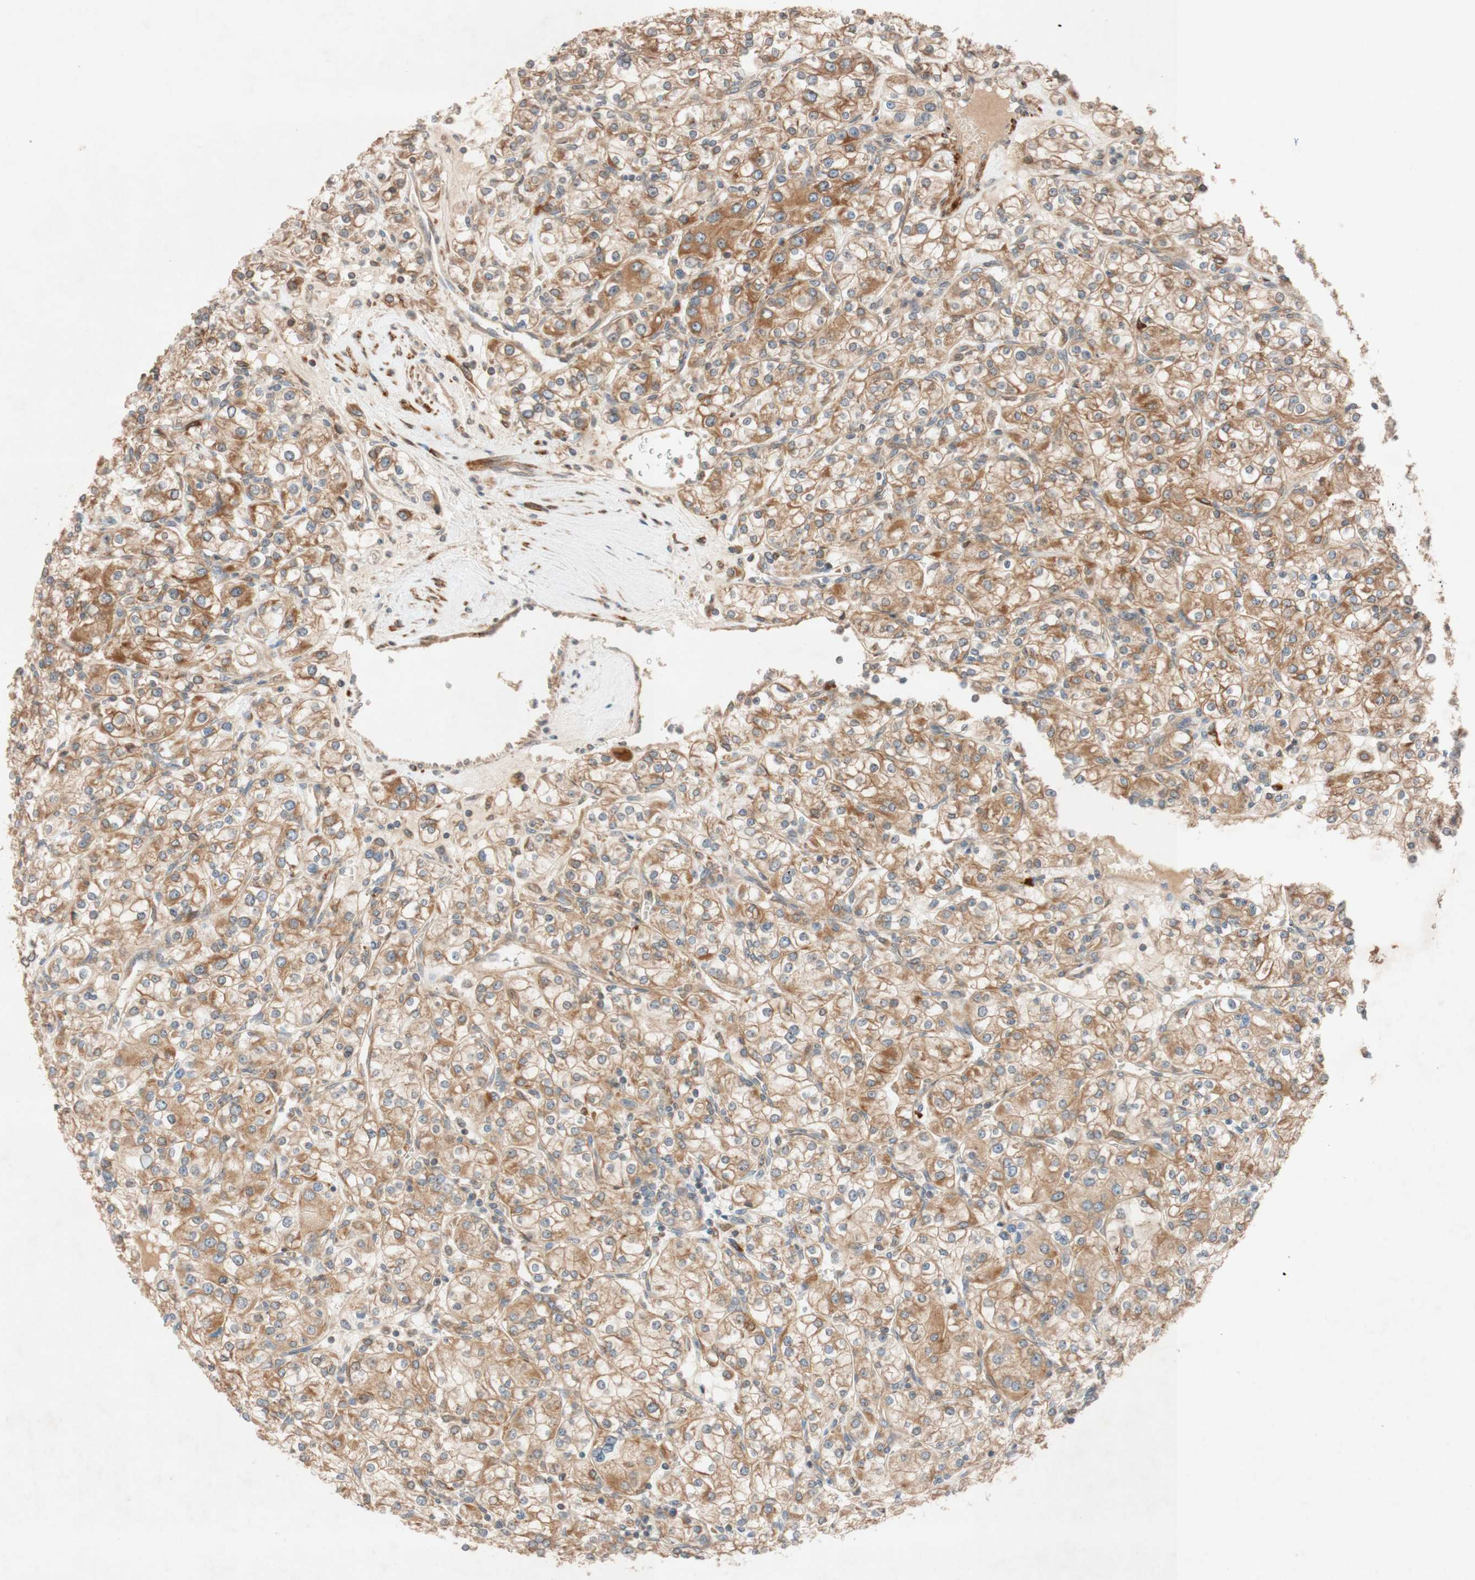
{"staining": {"intensity": "moderate", "quantity": ">75%", "location": "cytoplasmic/membranous,nuclear"}, "tissue": "renal cancer", "cell_type": "Tumor cells", "image_type": "cancer", "snomed": [{"axis": "morphology", "description": "Adenocarcinoma, NOS"}, {"axis": "topography", "description": "Kidney"}], "caption": "High-magnification brightfield microscopy of renal cancer stained with DAB (brown) and counterstained with hematoxylin (blue). tumor cells exhibit moderate cytoplasmic/membranous and nuclear staining is present in approximately>75% of cells.", "gene": "PTPRU", "patient": {"sex": "male", "age": 77}}